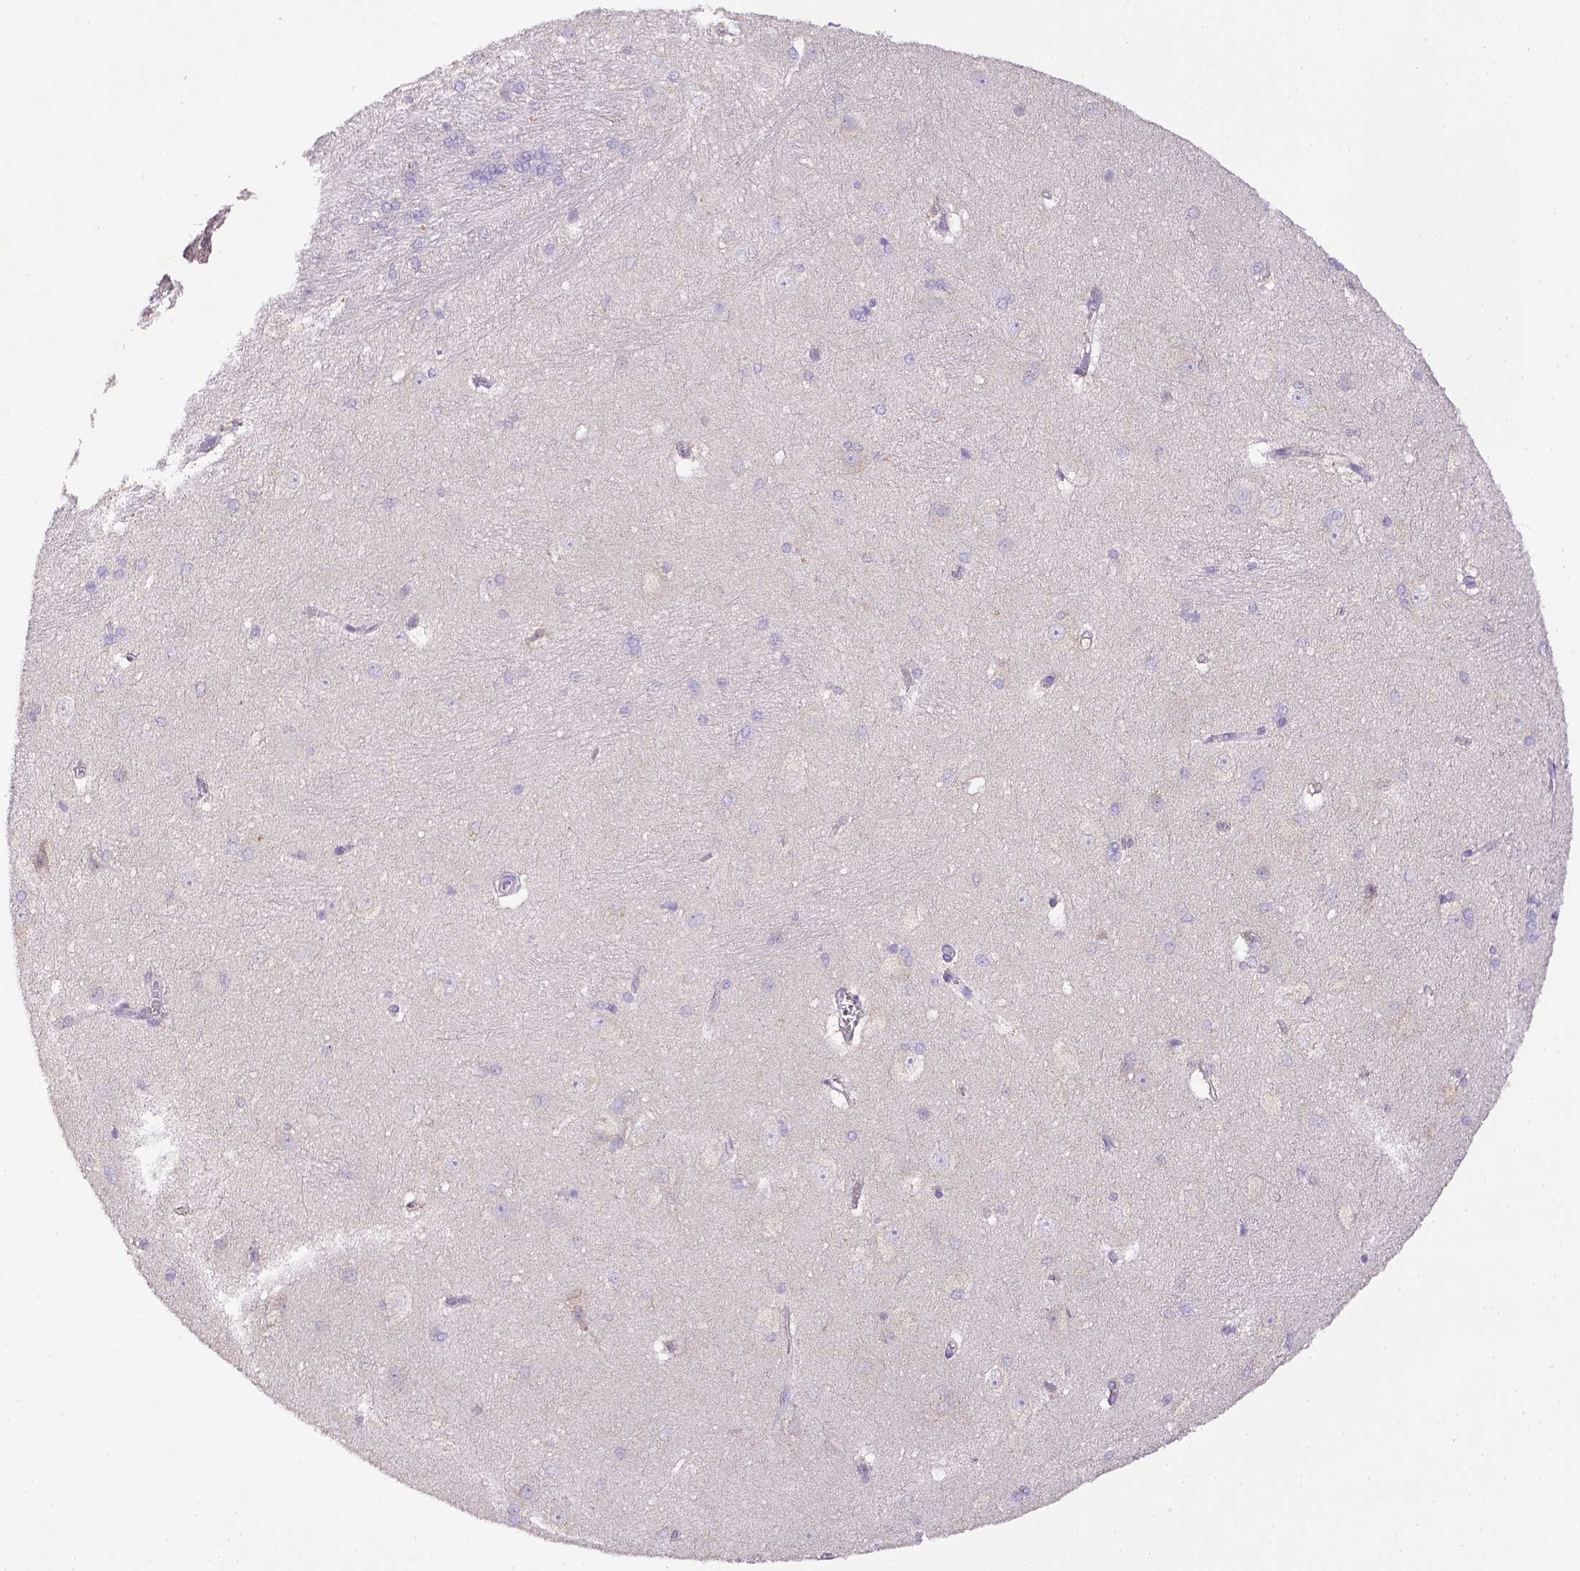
{"staining": {"intensity": "negative", "quantity": "none", "location": "none"}, "tissue": "hippocampus", "cell_type": "Glial cells", "image_type": "normal", "snomed": [{"axis": "morphology", "description": "Normal tissue, NOS"}, {"axis": "topography", "description": "Cerebral cortex"}, {"axis": "topography", "description": "Hippocampus"}], "caption": "The IHC image has no significant positivity in glial cells of hippocampus.", "gene": "CD40", "patient": {"sex": "female", "age": 19}}